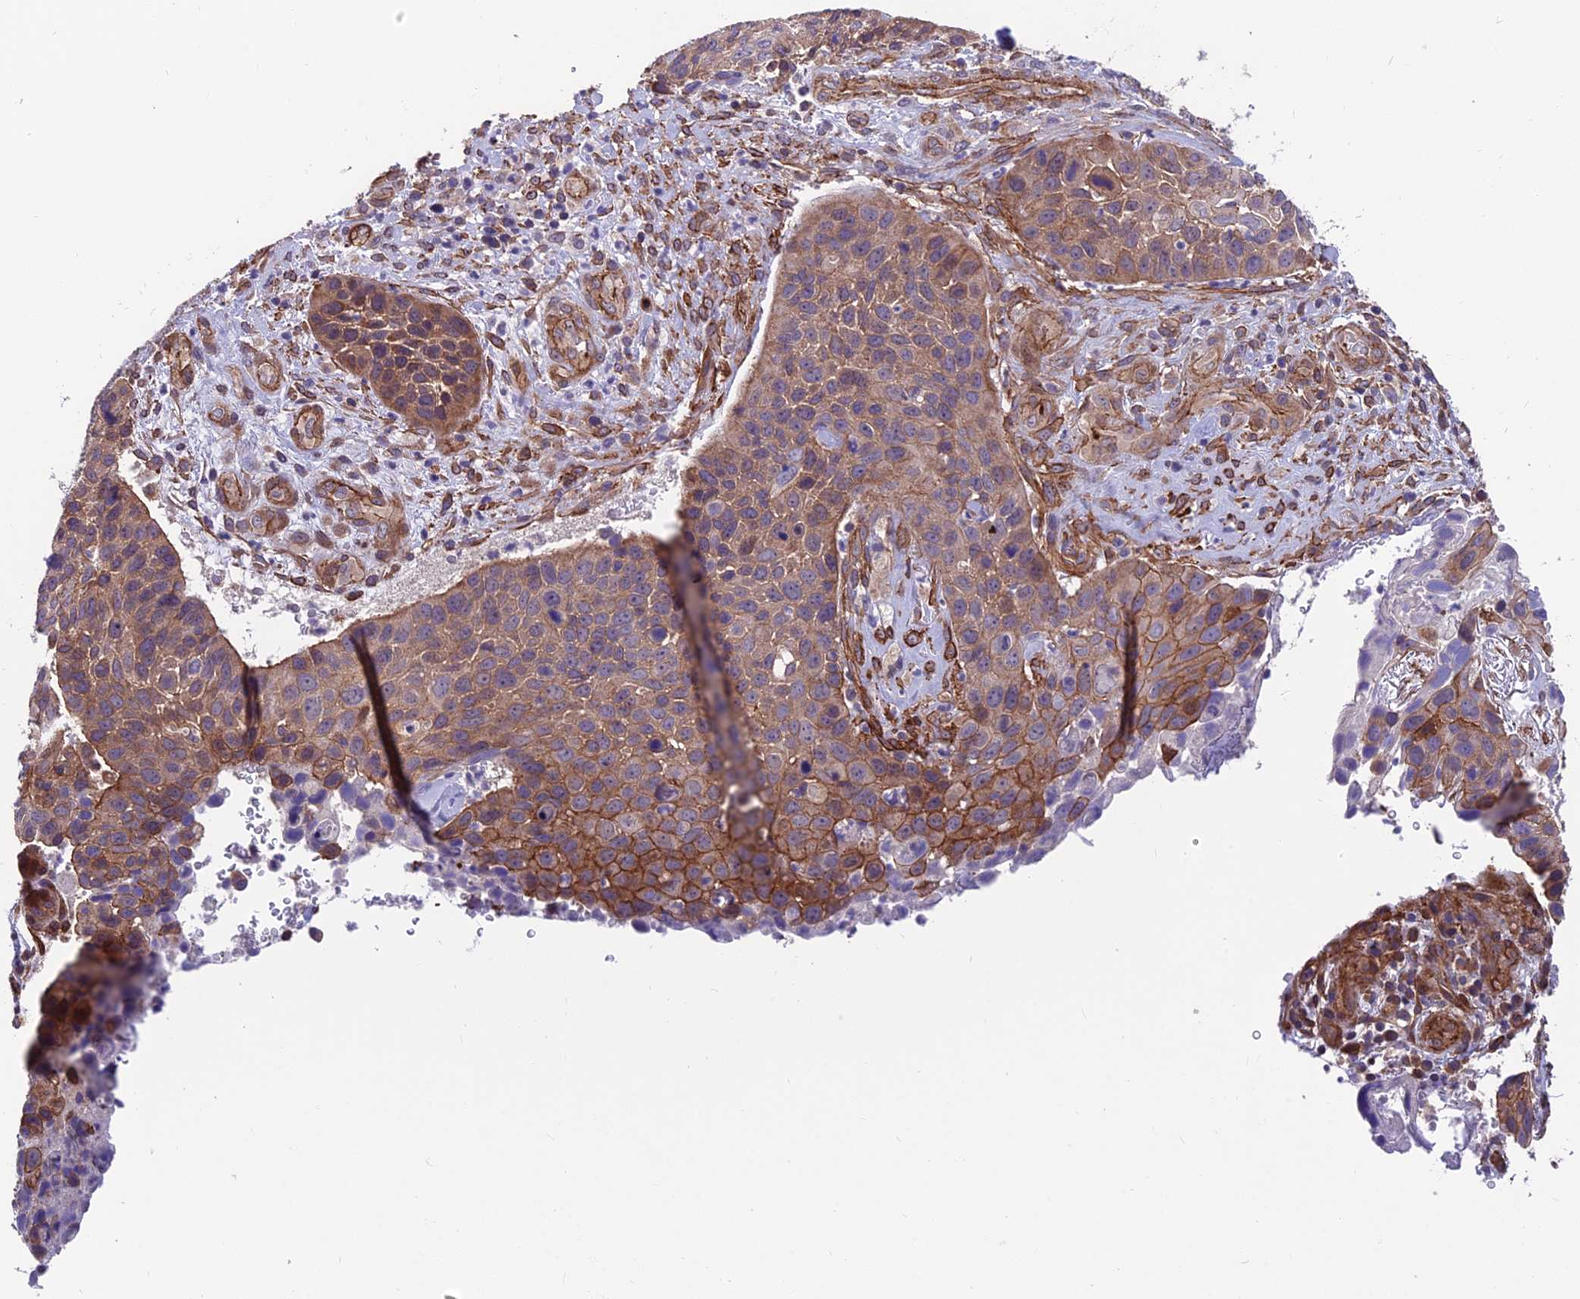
{"staining": {"intensity": "weak", "quantity": "25%-75%", "location": "cytoplasmic/membranous"}, "tissue": "skin cancer", "cell_type": "Tumor cells", "image_type": "cancer", "snomed": [{"axis": "morphology", "description": "Basal cell carcinoma"}, {"axis": "topography", "description": "Skin"}], "caption": "A brown stain shows weak cytoplasmic/membranous expression of a protein in basal cell carcinoma (skin) tumor cells.", "gene": "RTN4RL1", "patient": {"sex": "female", "age": 74}}